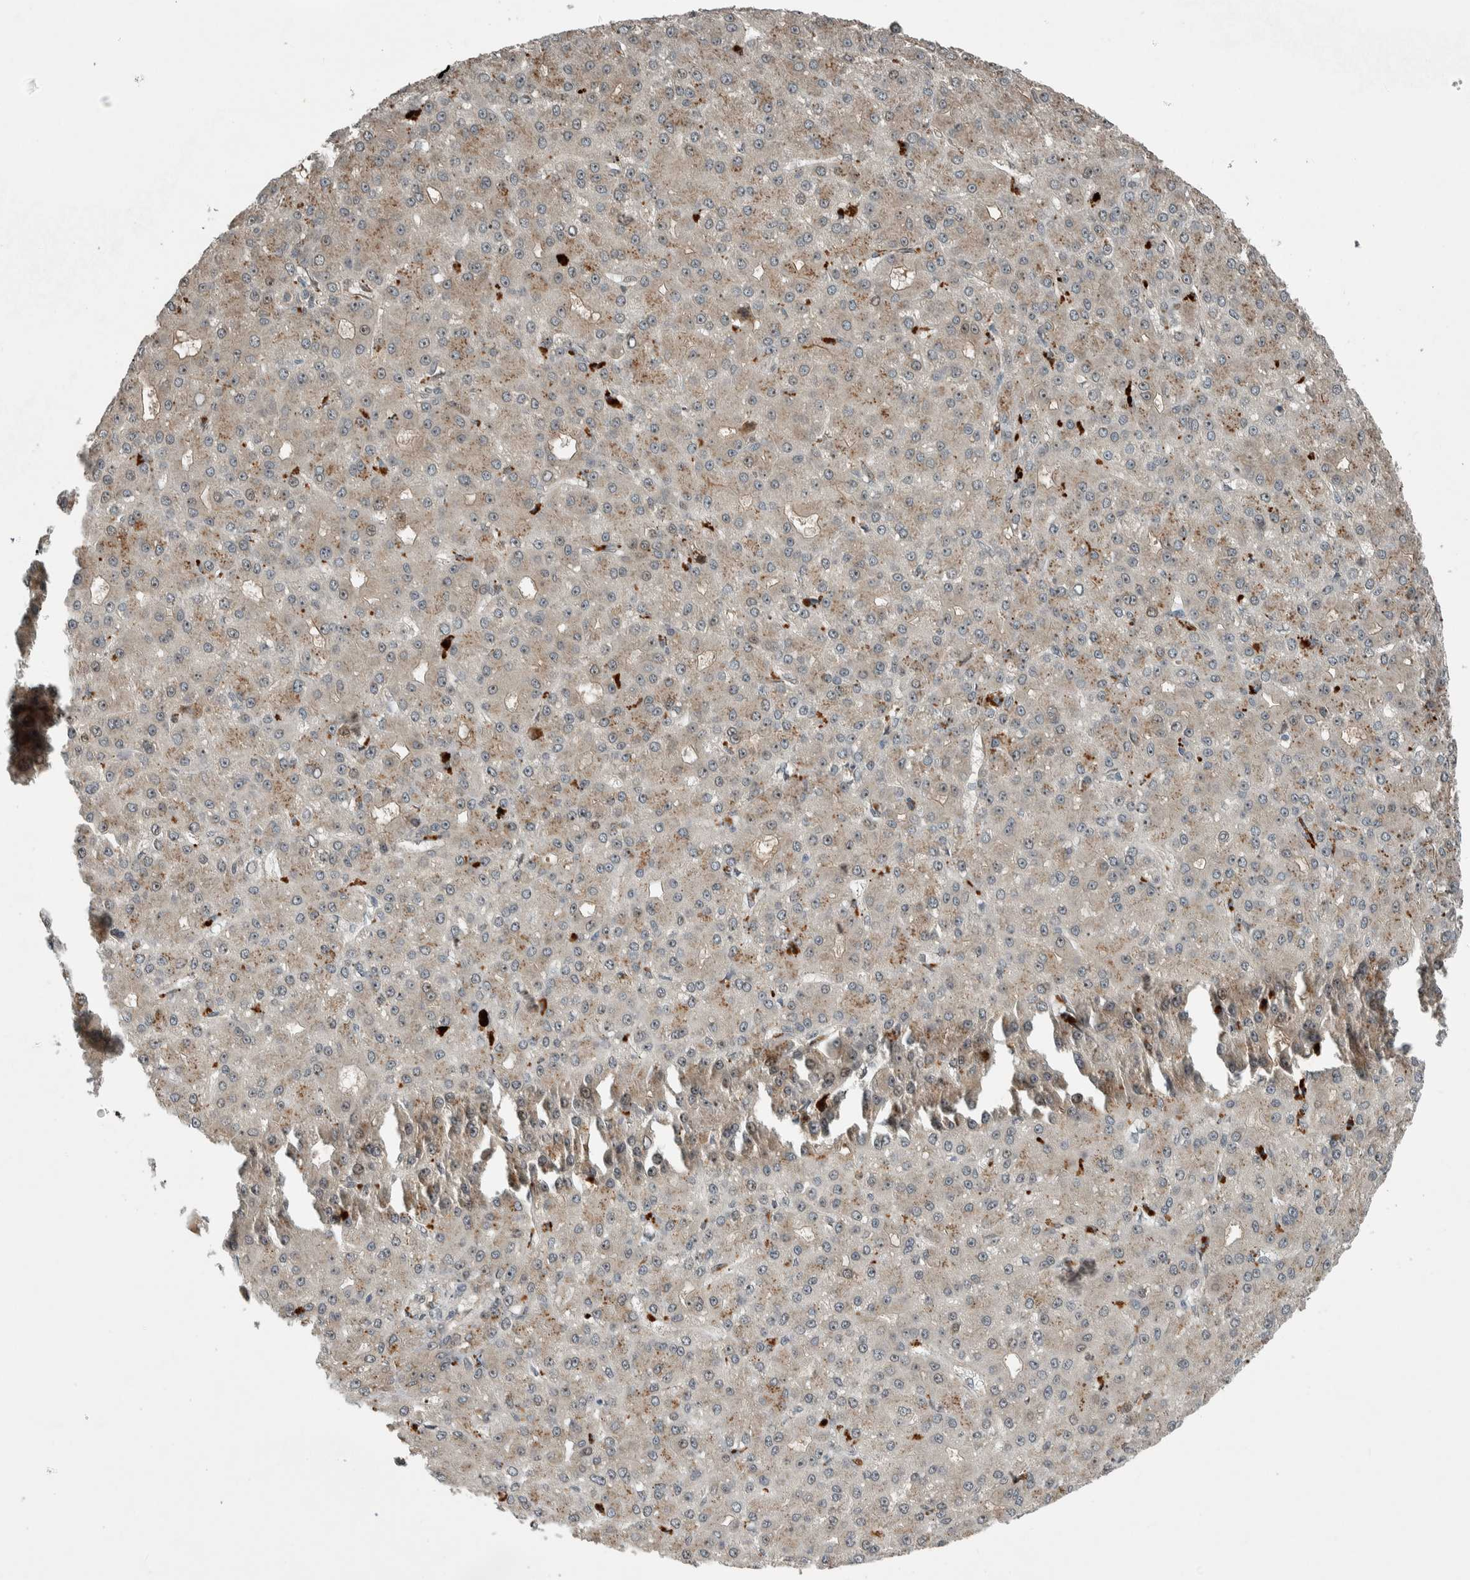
{"staining": {"intensity": "weak", "quantity": "25%-75%", "location": "nuclear"}, "tissue": "liver cancer", "cell_type": "Tumor cells", "image_type": "cancer", "snomed": [{"axis": "morphology", "description": "Carcinoma, Hepatocellular, NOS"}, {"axis": "topography", "description": "Liver"}], "caption": "DAB (3,3'-diaminobenzidine) immunohistochemical staining of liver cancer (hepatocellular carcinoma) displays weak nuclear protein staining in about 25%-75% of tumor cells.", "gene": "XPO5", "patient": {"sex": "male", "age": 67}}